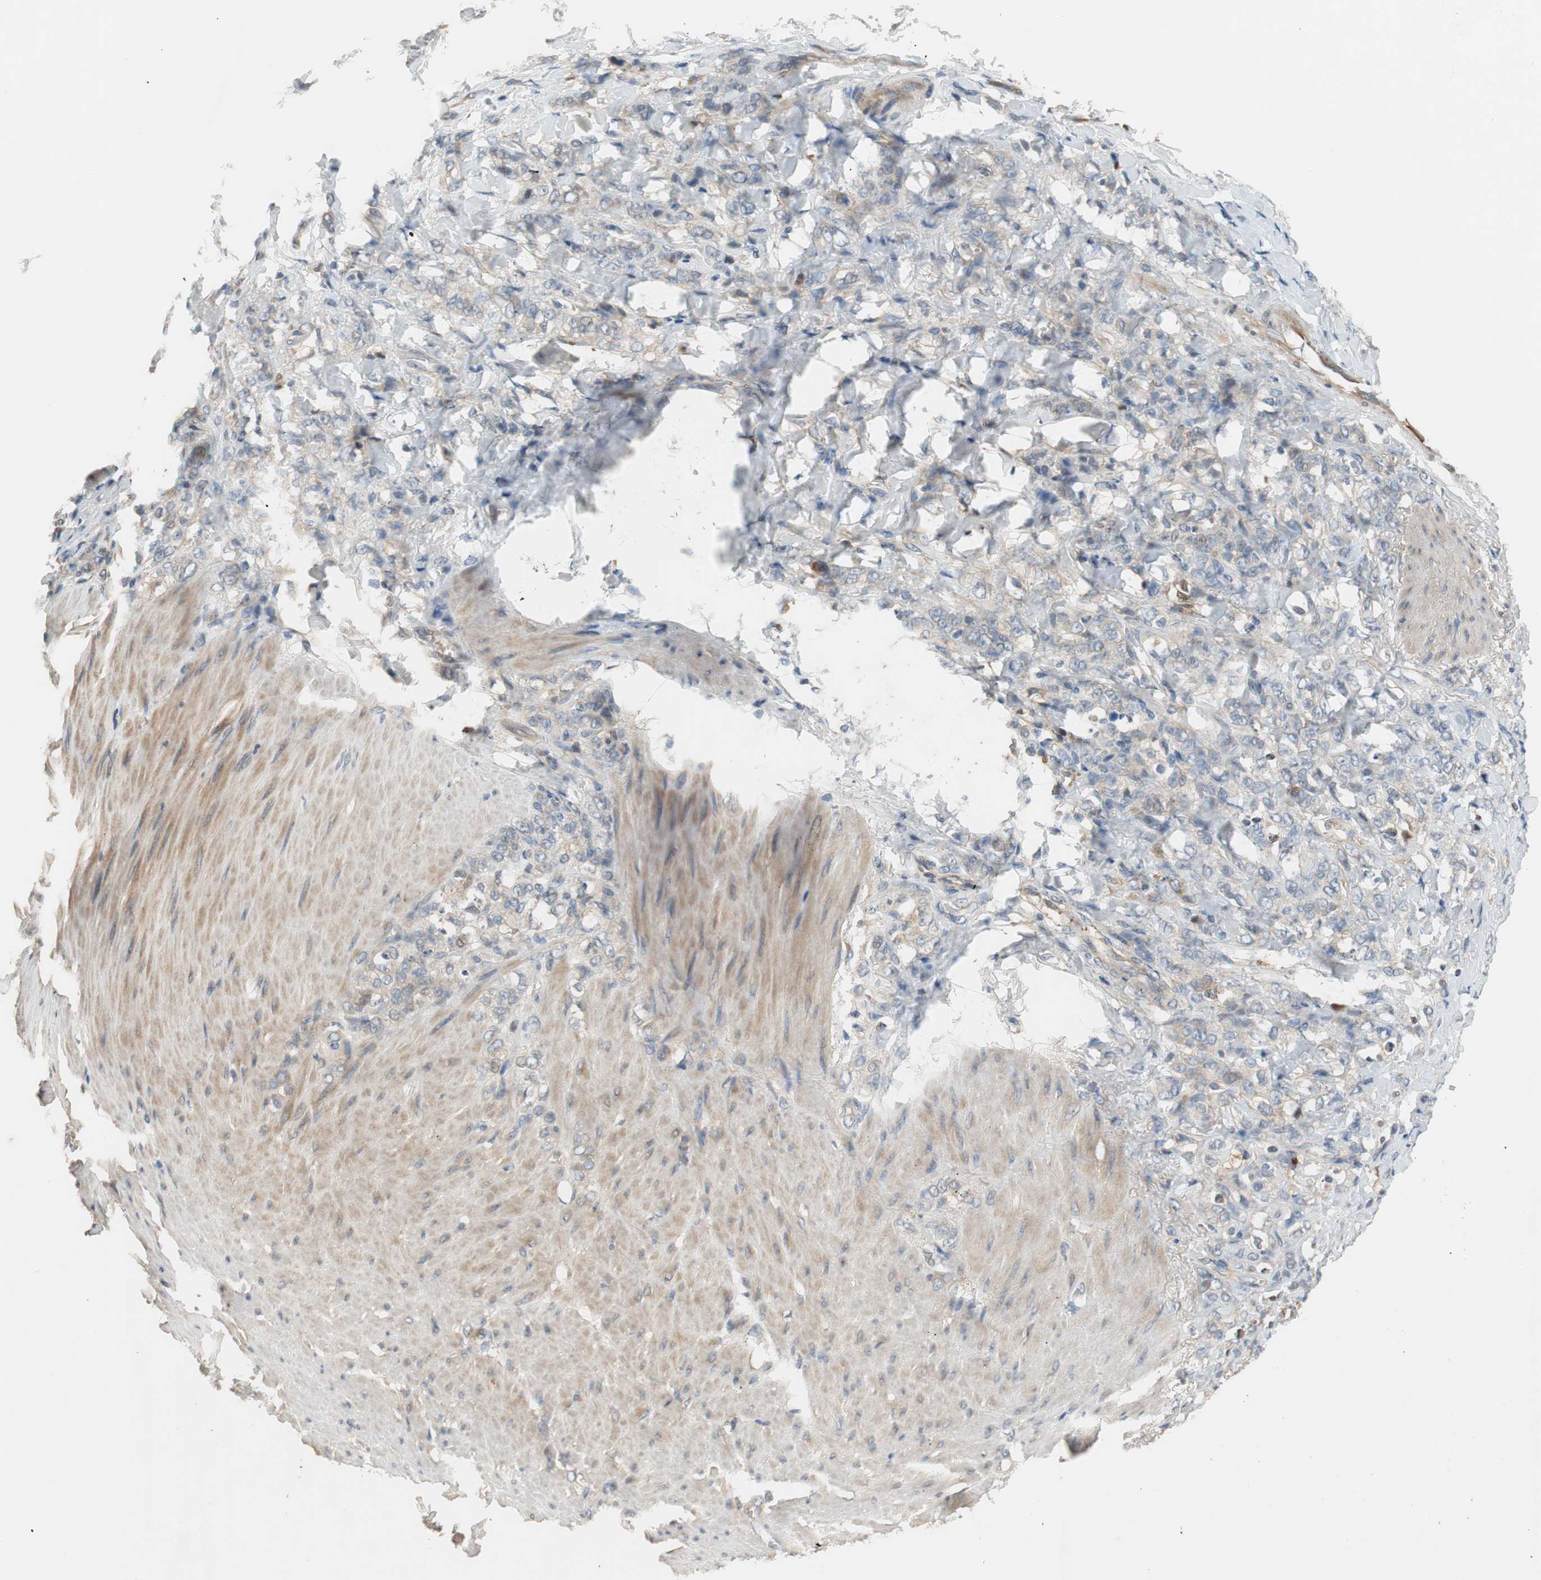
{"staining": {"intensity": "negative", "quantity": "none", "location": "none"}, "tissue": "stomach cancer", "cell_type": "Tumor cells", "image_type": "cancer", "snomed": [{"axis": "morphology", "description": "Adenocarcinoma, NOS"}, {"axis": "topography", "description": "Stomach"}], "caption": "DAB (3,3'-diaminobenzidine) immunohistochemical staining of stomach cancer (adenocarcinoma) displays no significant staining in tumor cells.", "gene": "C4A", "patient": {"sex": "male", "age": 82}}